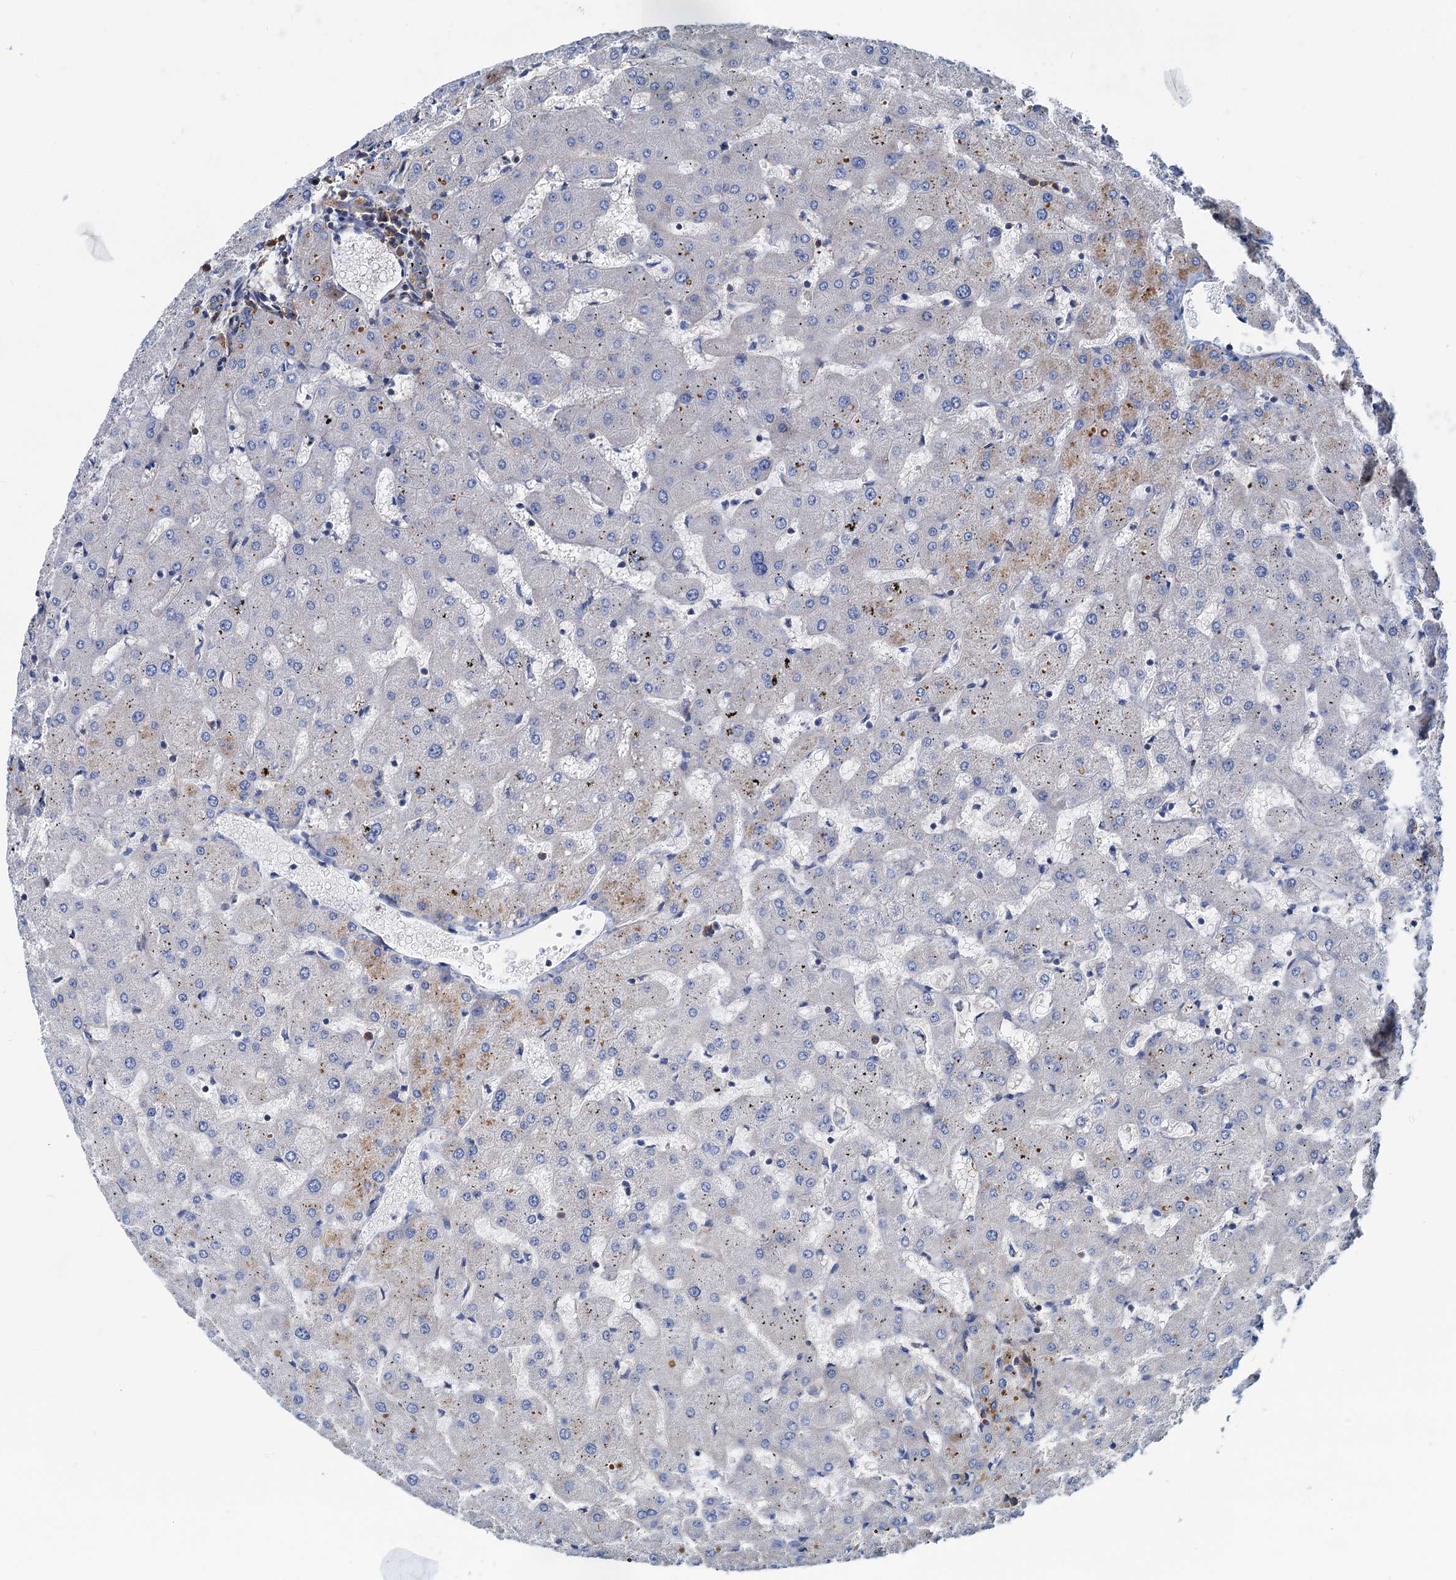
{"staining": {"intensity": "negative", "quantity": "none", "location": "none"}, "tissue": "liver", "cell_type": "Cholangiocytes", "image_type": "normal", "snomed": [{"axis": "morphology", "description": "Normal tissue, NOS"}, {"axis": "topography", "description": "Liver"}], "caption": "This is a micrograph of IHC staining of unremarkable liver, which shows no expression in cholangiocytes. The staining was performed using DAB (3,3'-diaminobenzidine) to visualize the protein expression in brown, while the nuclei were stained in blue with hematoxylin (Magnification: 20x).", "gene": "LNX2", "patient": {"sex": "female", "age": 63}}